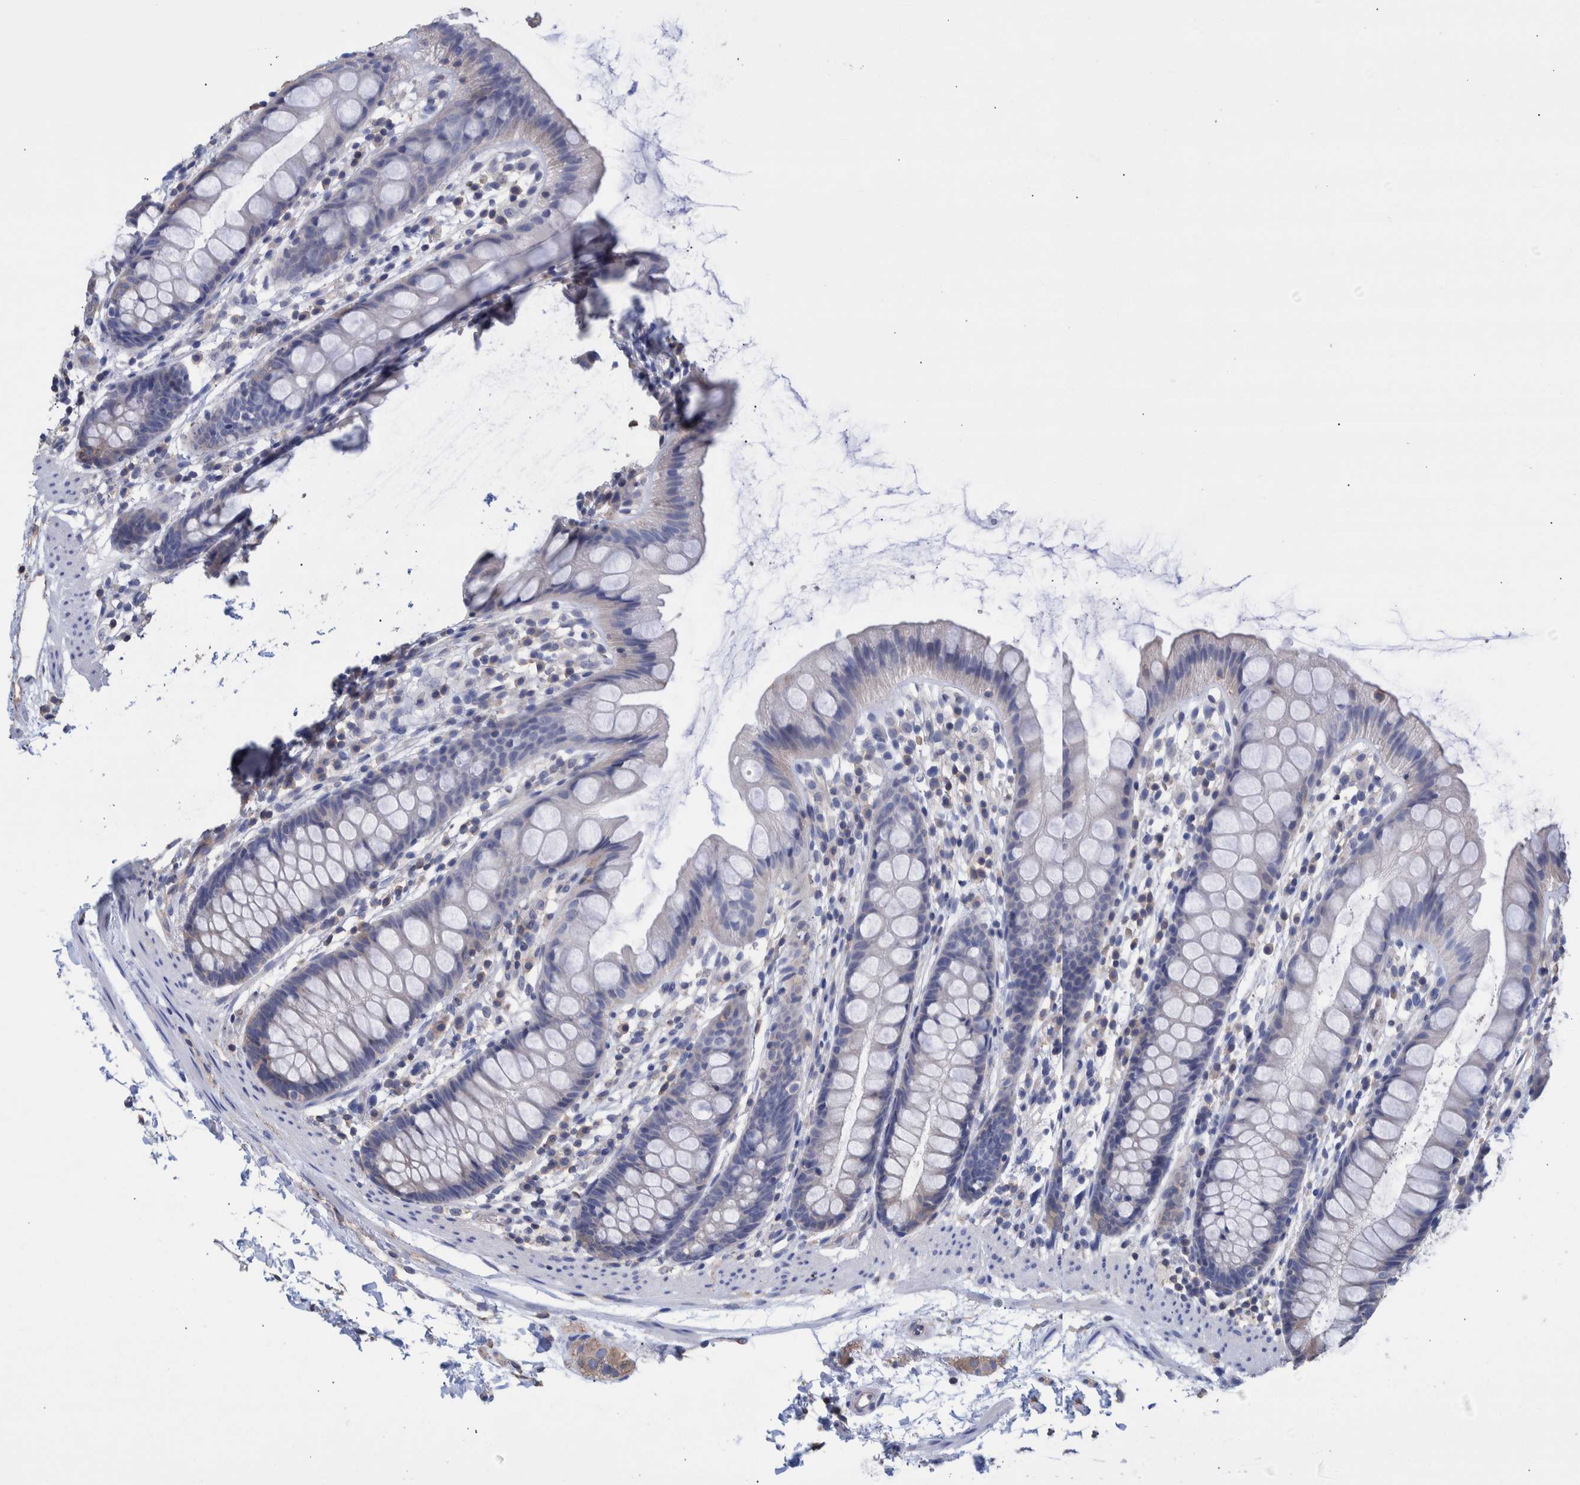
{"staining": {"intensity": "negative", "quantity": "none", "location": "none"}, "tissue": "rectum", "cell_type": "Glandular cells", "image_type": "normal", "snomed": [{"axis": "morphology", "description": "Normal tissue, NOS"}, {"axis": "topography", "description": "Rectum"}], "caption": "The histopathology image demonstrates no significant expression in glandular cells of rectum.", "gene": "PPP3CC", "patient": {"sex": "female", "age": 65}}